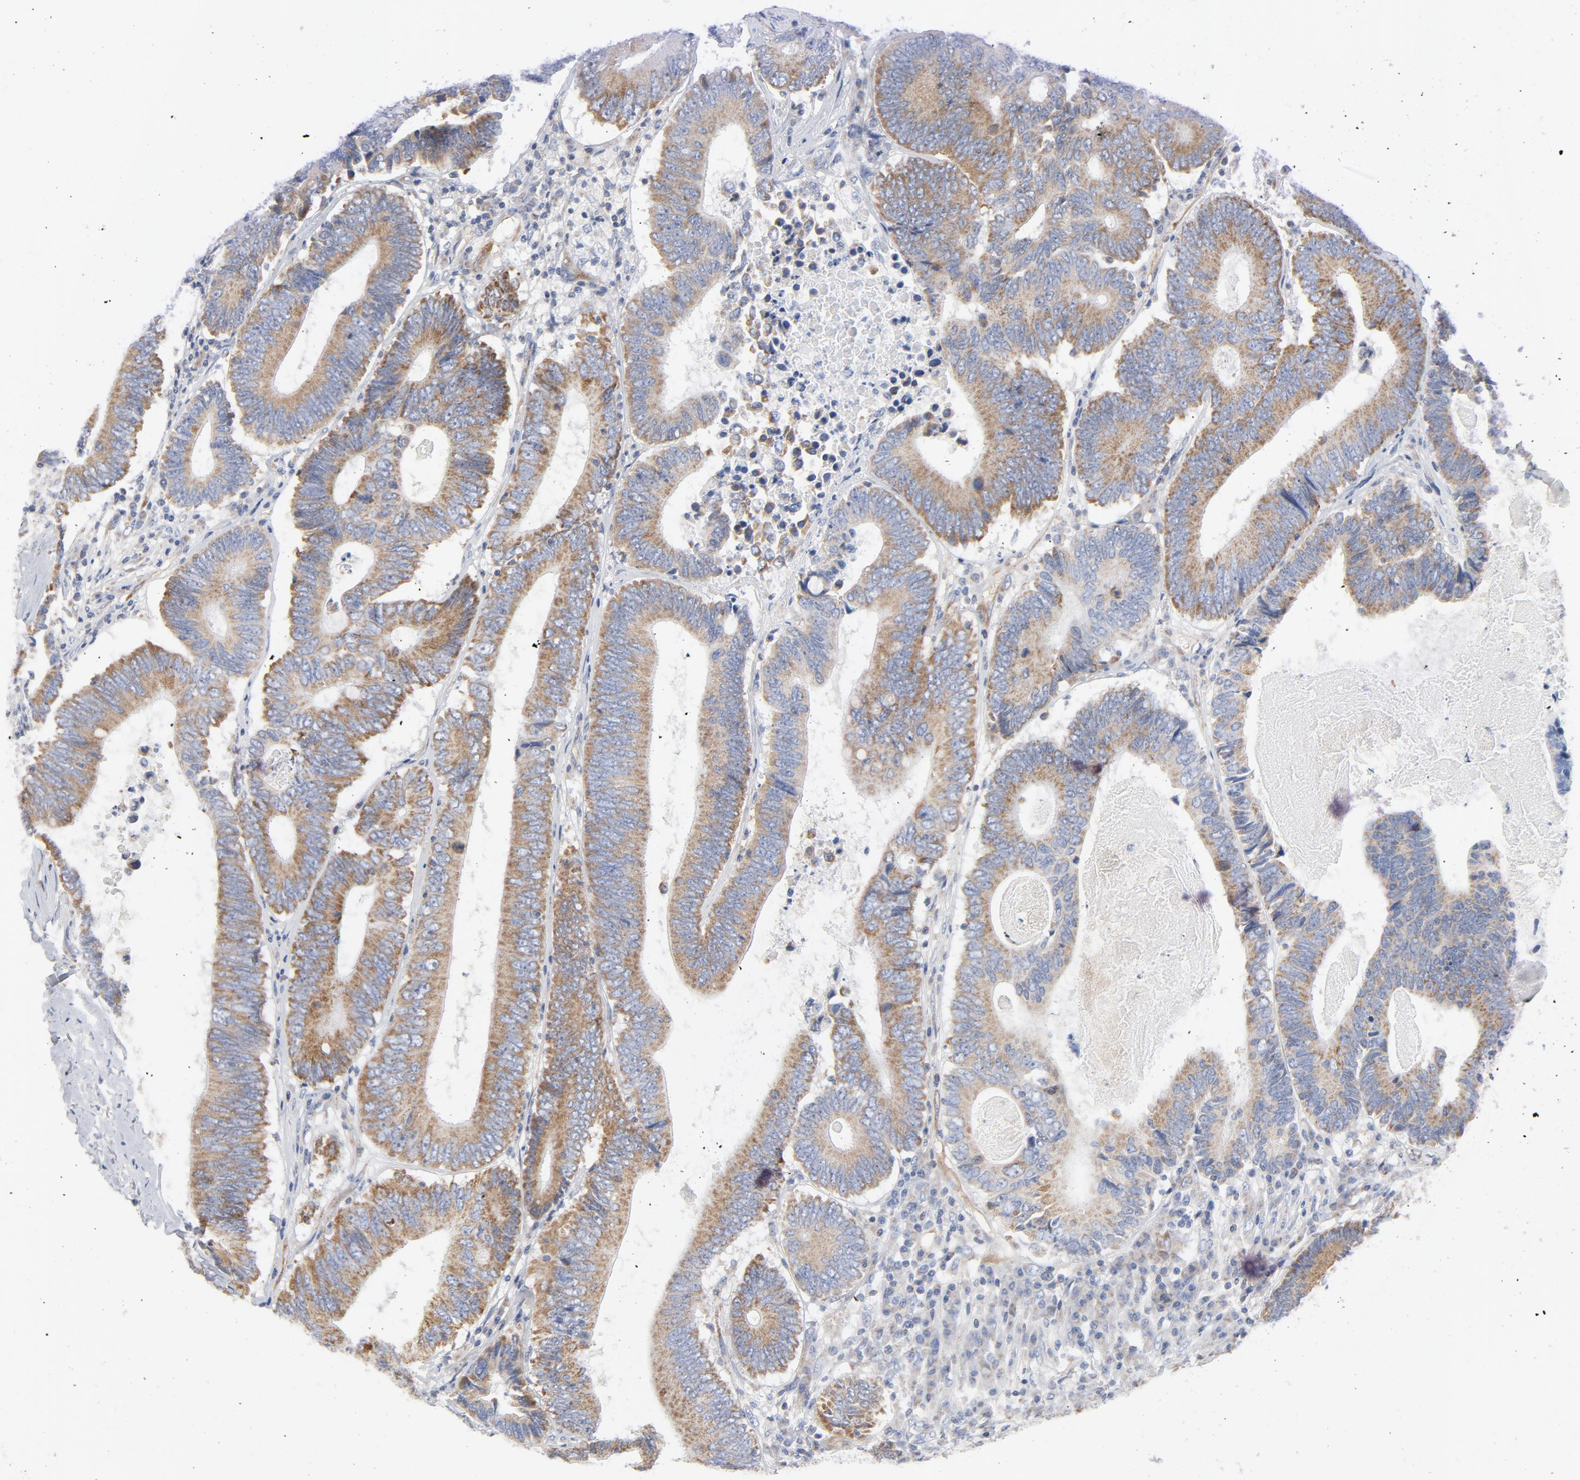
{"staining": {"intensity": "moderate", "quantity": ">75%", "location": "cytoplasmic/membranous"}, "tissue": "colorectal cancer", "cell_type": "Tumor cells", "image_type": "cancer", "snomed": [{"axis": "morphology", "description": "Adenocarcinoma, NOS"}, {"axis": "topography", "description": "Colon"}], "caption": "Immunohistochemical staining of human colorectal cancer reveals medium levels of moderate cytoplasmic/membranous protein positivity in about >75% of tumor cells.", "gene": "OXA1L", "patient": {"sex": "female", "age": 78}}